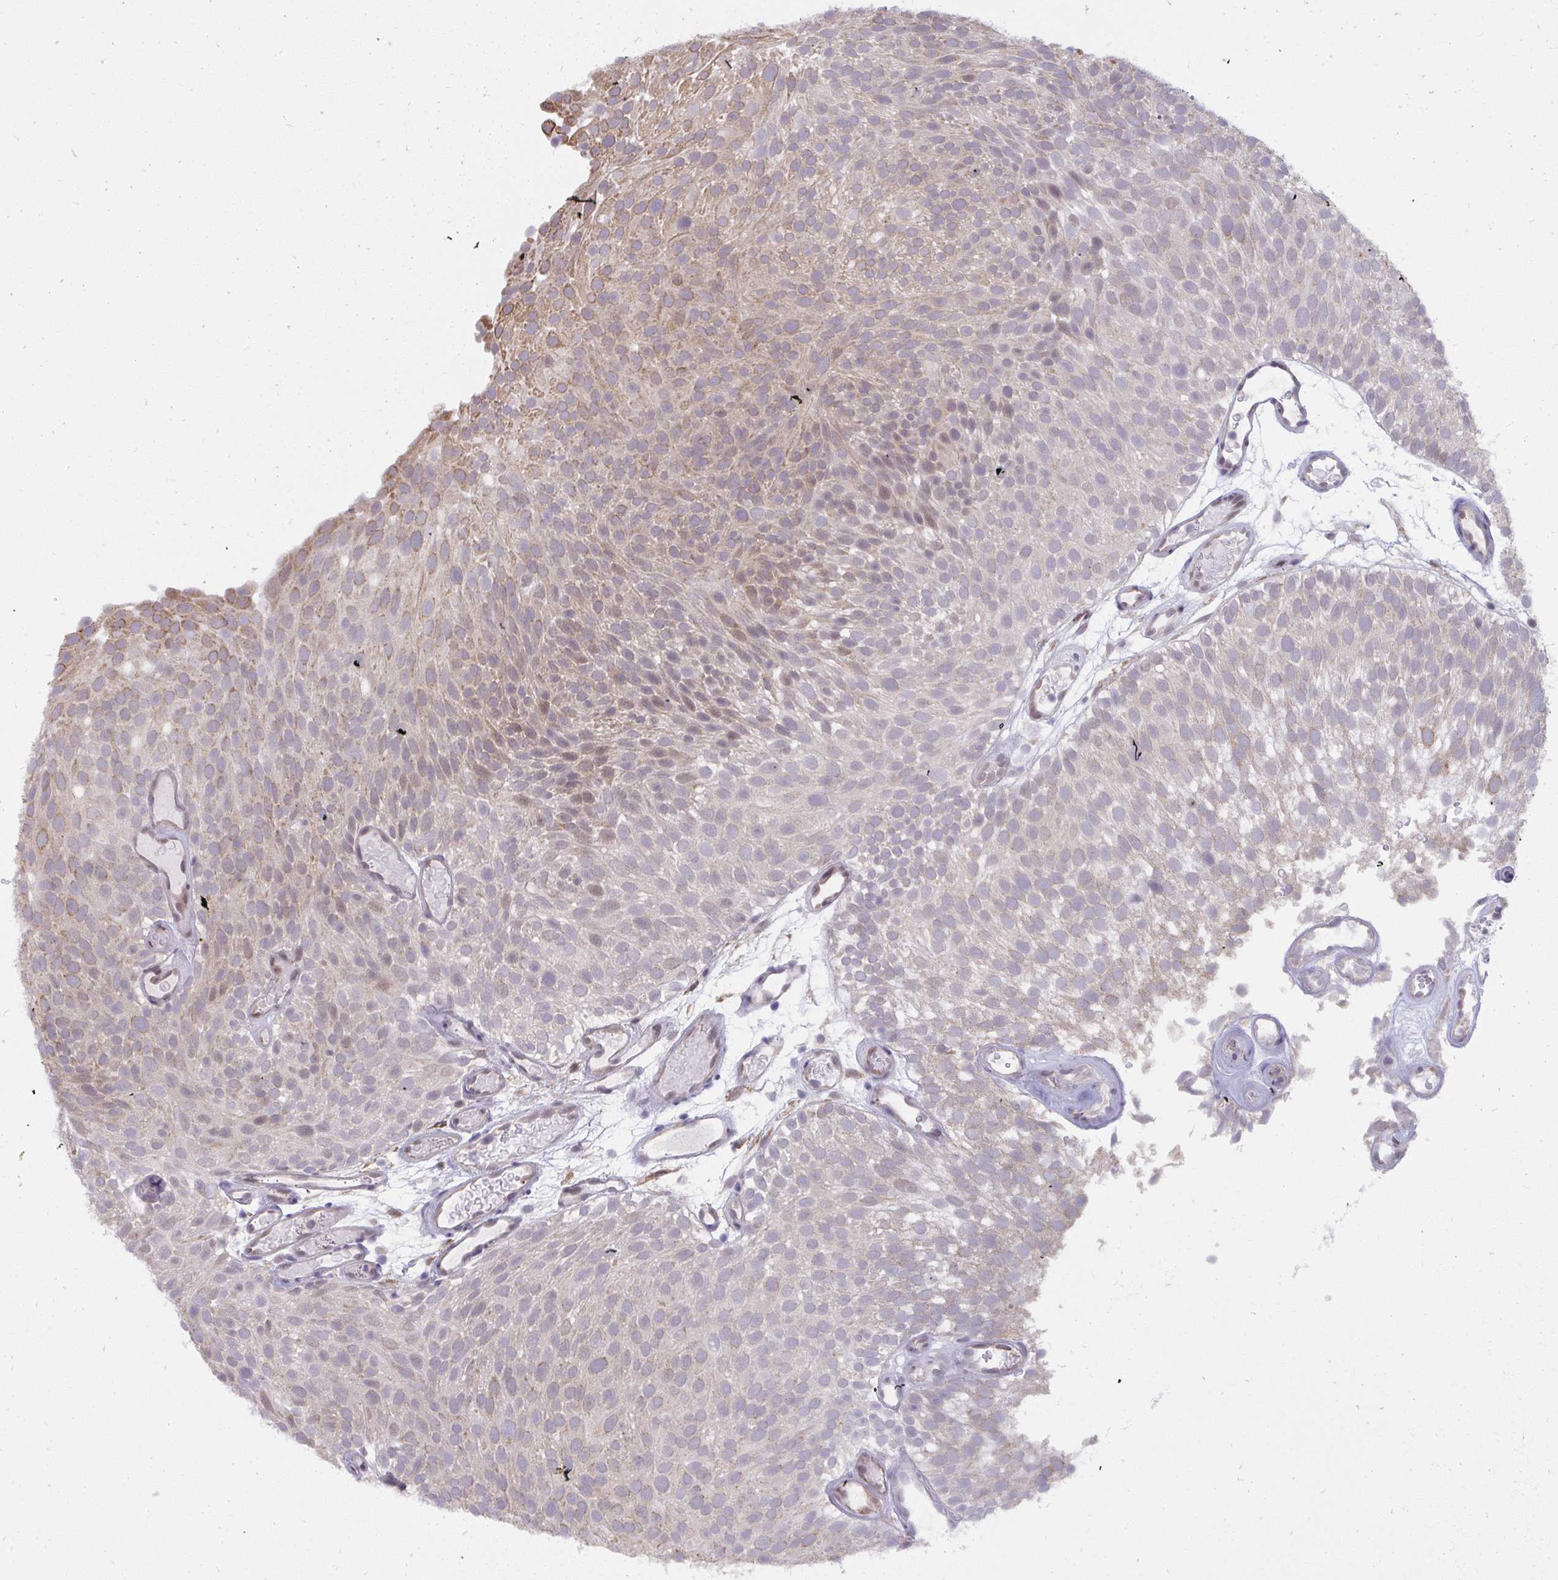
{"staining": {"intensity": "weak", "quantity": "25%-75%", "location": "cytoplasmic/membranous,nuclear"}, "tissue": "urothelial cancer", "cell_type": "Tumor cells", "image_type": "cancer", "snomed": [{"axis": "morphology", "description": "Urothelial carcinoma, Low grade"}, {"axis": "topography", "description": "Urinary bladder"}], "caption": "About 25%-75% of tumor cells in low-grade urothelial carcinoma display weak cytoplasmic/membranous and nuclear protein positivity as visualized by brown immunohistochemical staining.", "gene": "NMNAT1", "patient": {"sex": "male", "age": 78}}